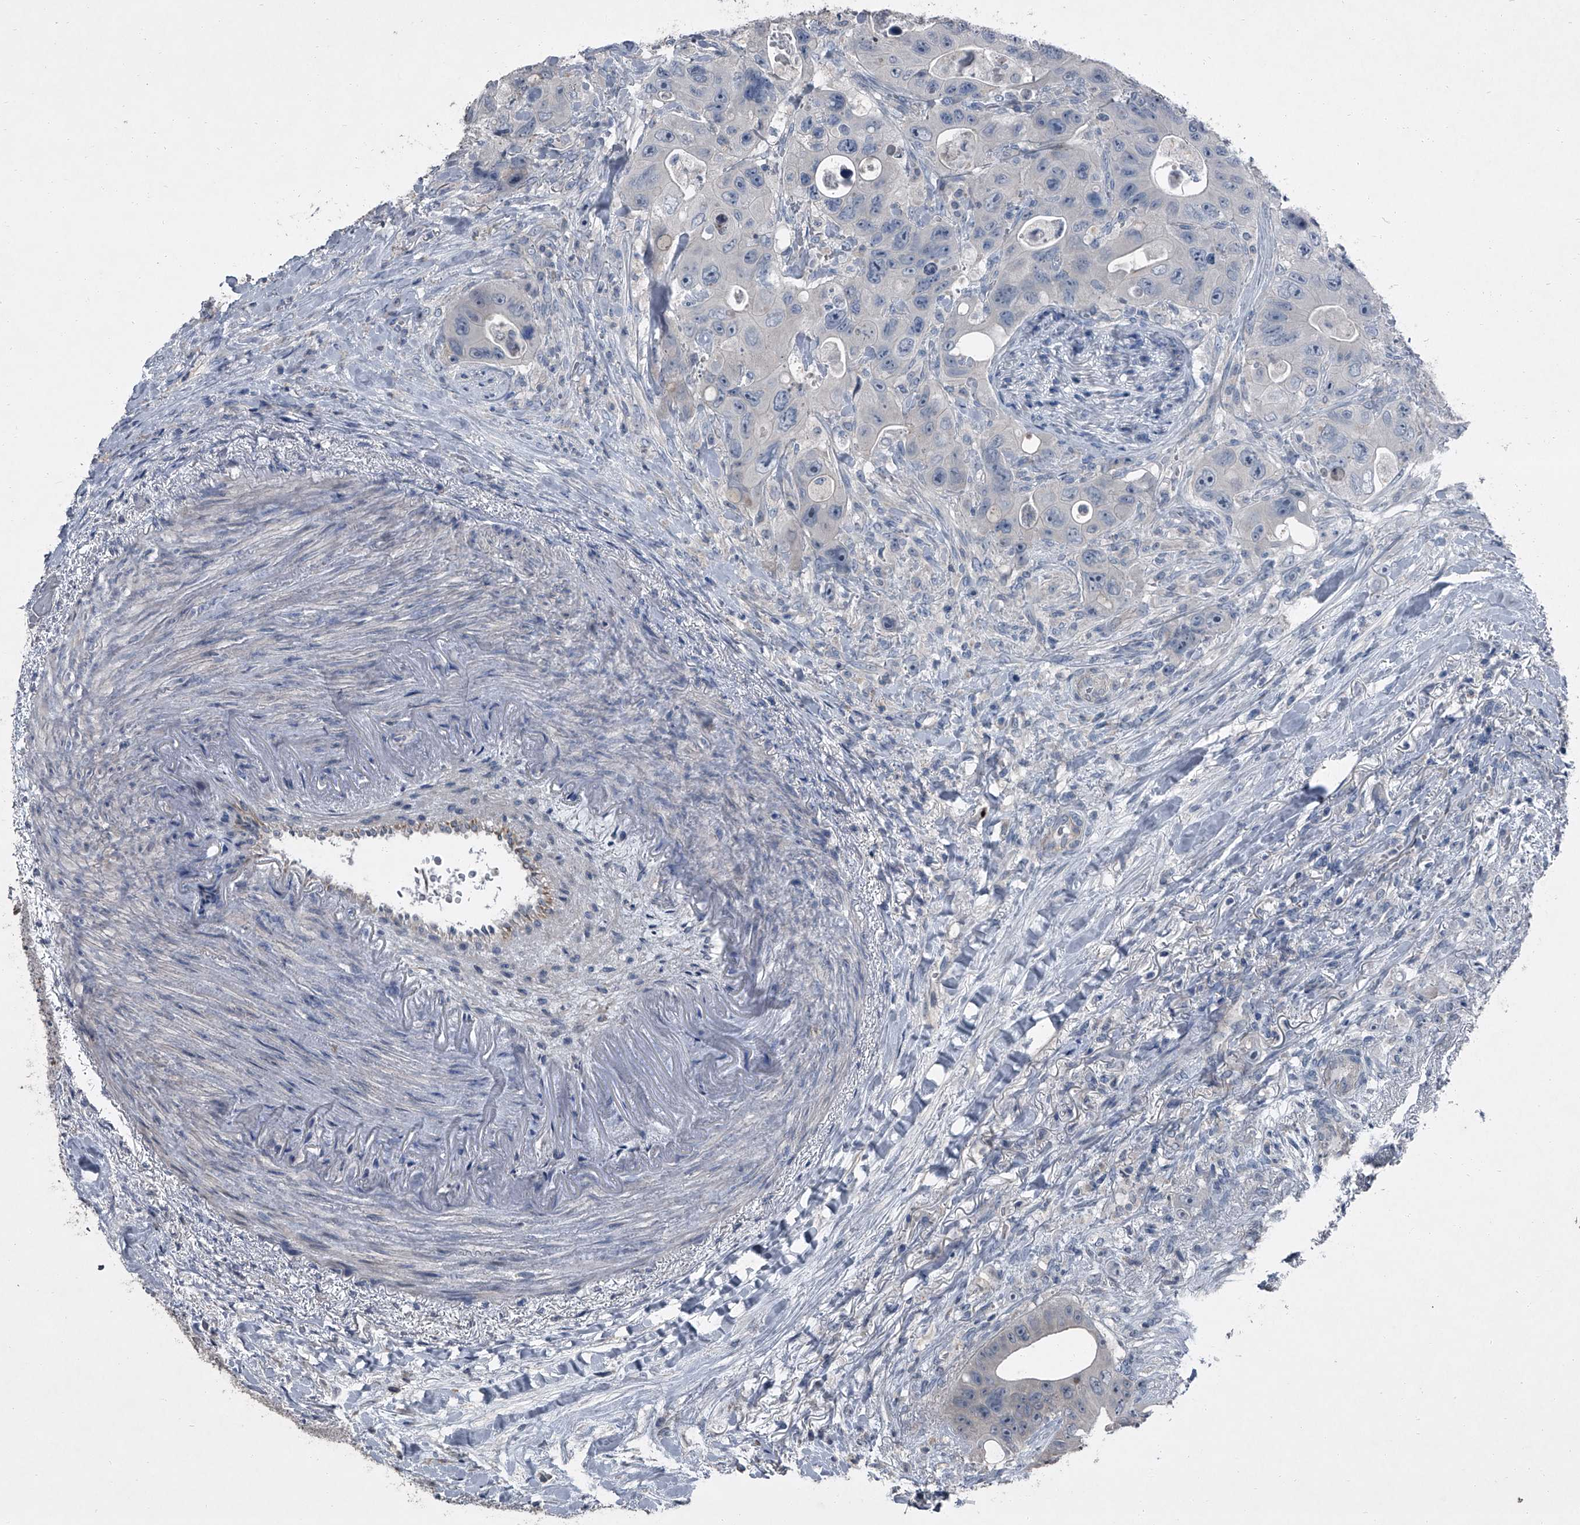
{"staining": {"intensity": "negative", "quantity": "none", "location": "none"}, "tissue": "colorectal cancer", "cell_type": "Tumor cells", "image_type": "cancer", "snomed": [{"axis": "morphology", "description": "Adenocarcinoma, NOS"}, {"axis": "topography", "description": "Colon"}], "caption": "Tumor cells are negative for protein expression in human colorectal cancer (adenocarcinoma).", "gene": "HEPHL1", "patient": {"sex": "female", "age": 46}}